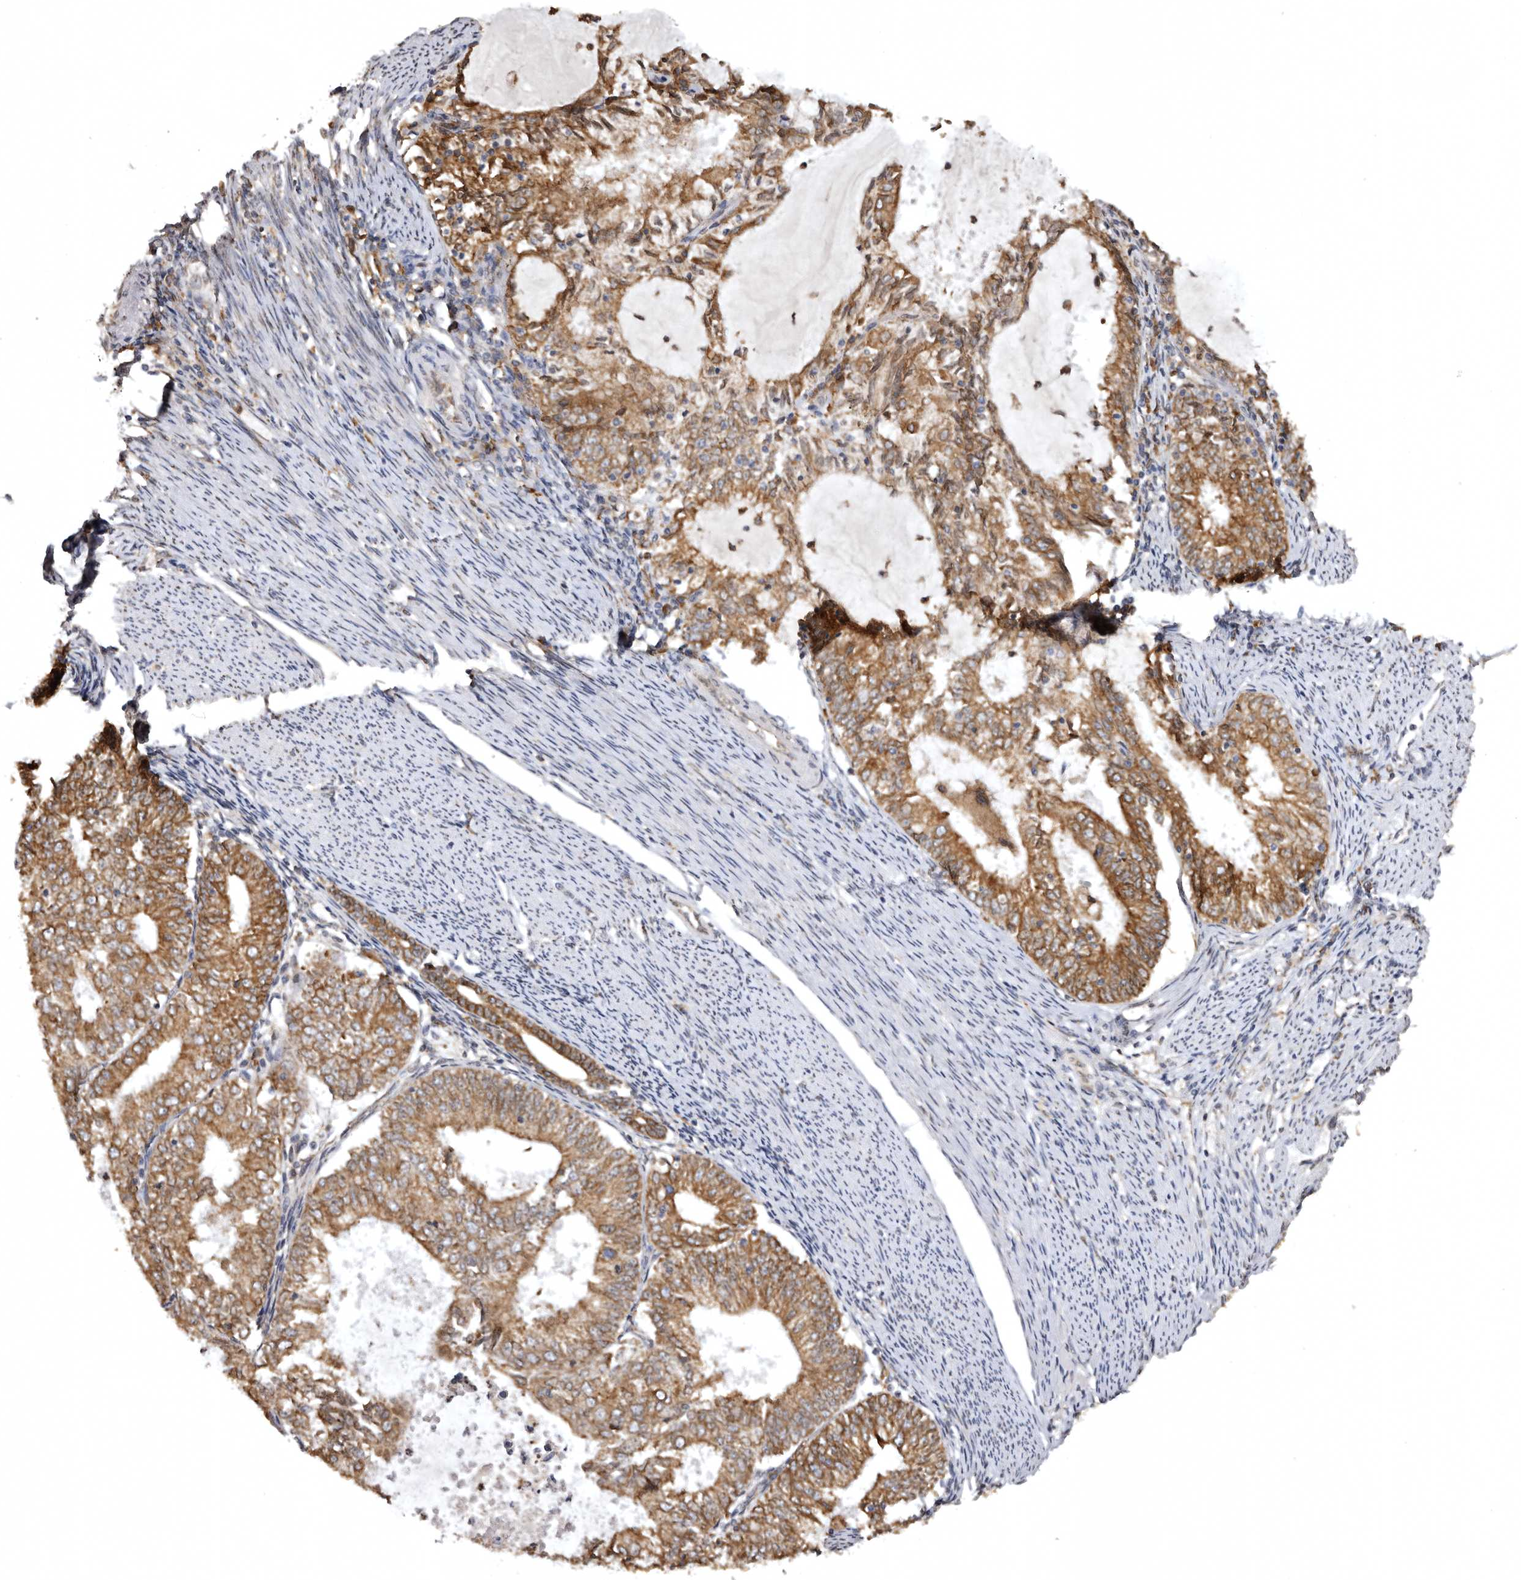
{"staining": {"intensity": "moderate", "quantity": ">75%", "location": "cytoplasmic/membranous"}, "tissue": "endometrial cancer", "cell_type": "Tumor cells", "image_type": "cancer", "snomed": [{"axis": "morphology", "description": "Adenocarcinoma, NOS"}, {"axis": "topography", "description": "Endometrium"}], "caption": "Immunohistochemistry staining of endometrial adenocarcinoma, which demonstrates medium levels of moderate cytoplasmic/membranous expression in about >75% of tumor cells indicating moderate cytoplasmic/membranous protein positivity. The staining was performed using DAB (3,3'-diaminobenzidine) (brown) for protein detection and nuclei were counterstained in hematoxylin (blue).", "gene": "INKA2", "patient": {"sex": "female", "age": 57}}